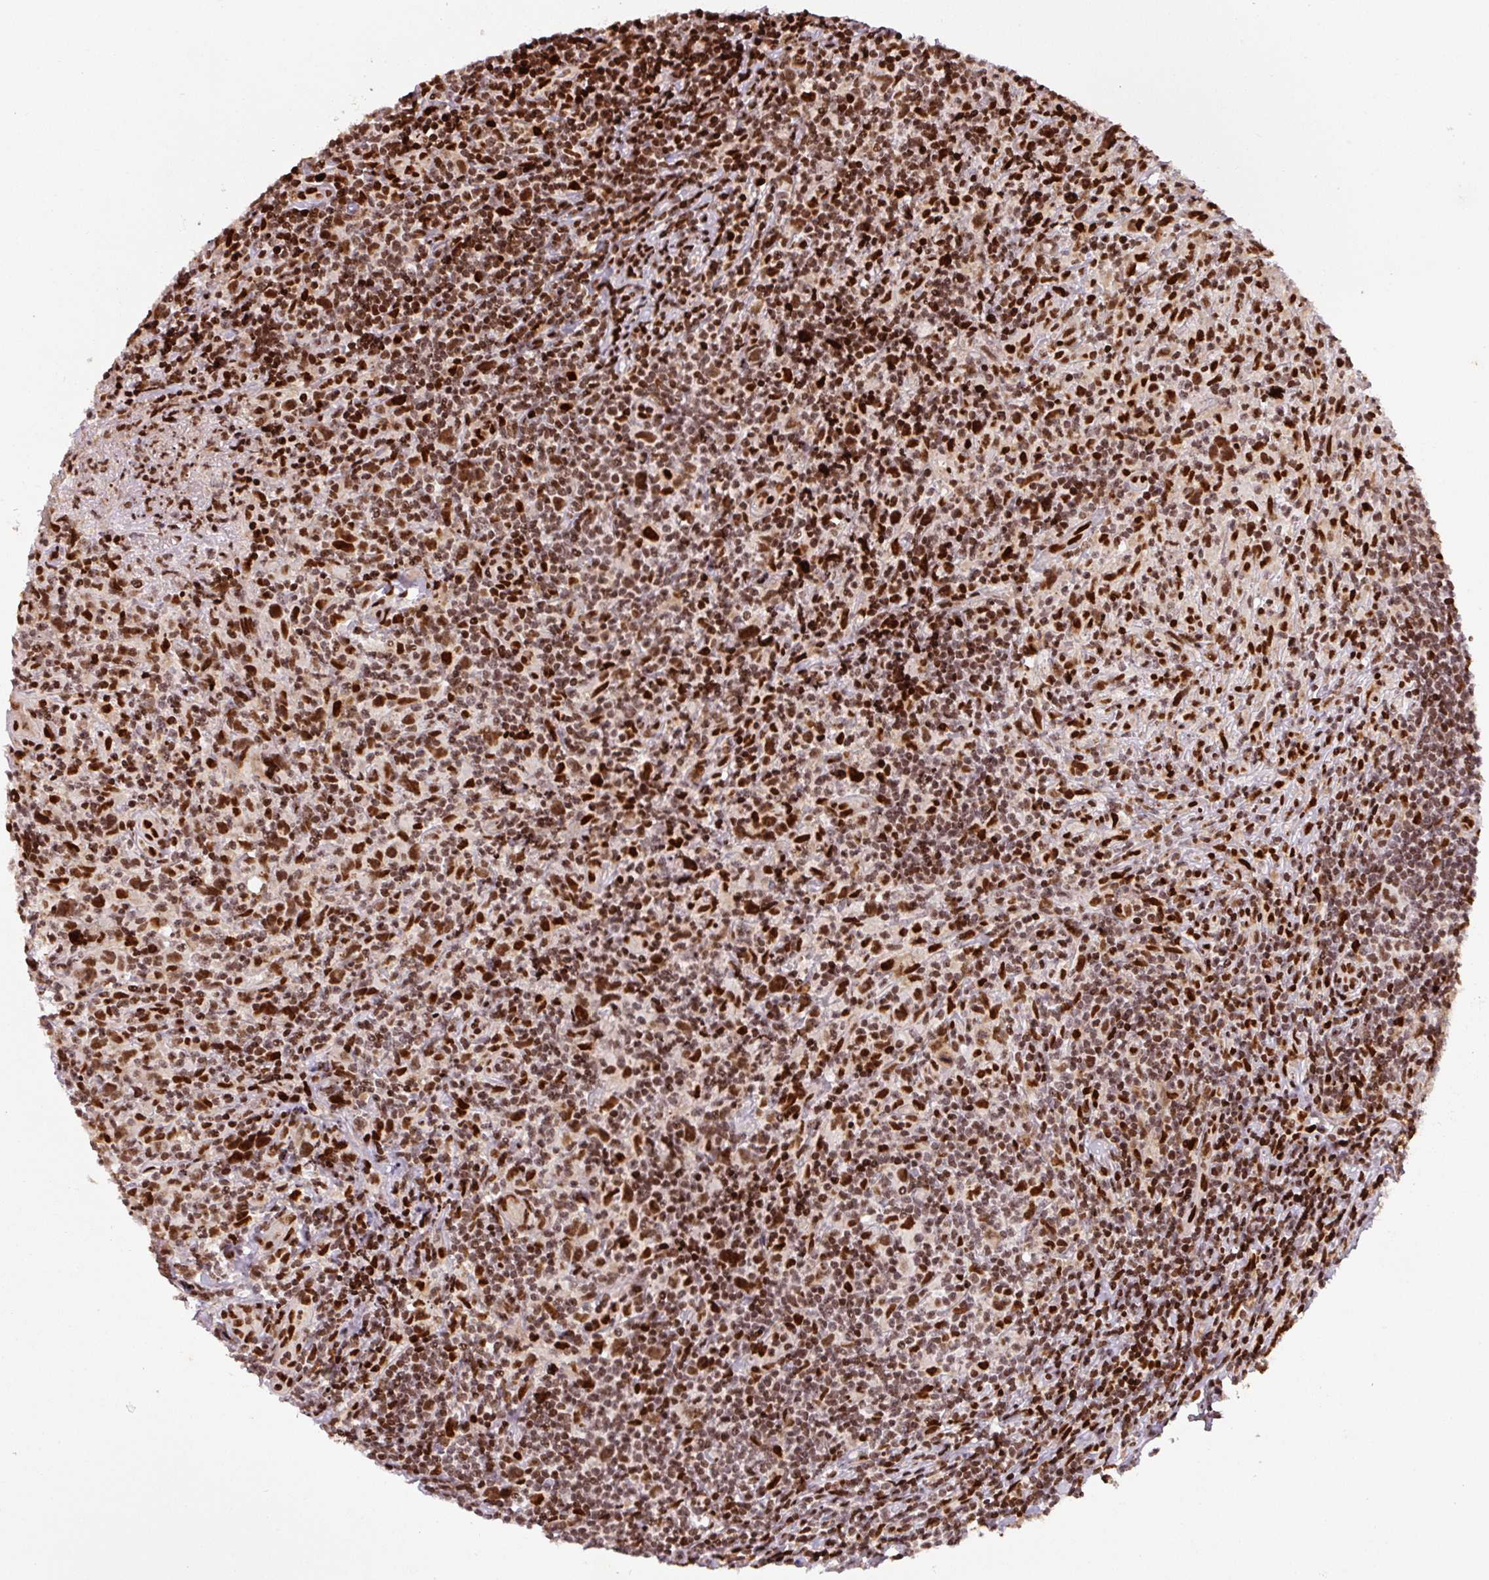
{"staining": {"intensity": "moderate", "quantity": ">75%", "location": "cytoplasmic/membranous"}, "tissue": "lymphoma", "cell_type": "Tumor cells", "image_type": "cancer", "snomed": [{"axis": "morphology", "description": "Hodgkin's disease, NOS"}, {"axis": "topography", "description": "Lymph node"}], "caption": "Protein staining shows moderate cytoplasmic/membranous staining in approximately >75% of tumor cells in Hodgkin's disease.", "gene": "PYDC2", "patient": {"sex": "female", "age": 18}}